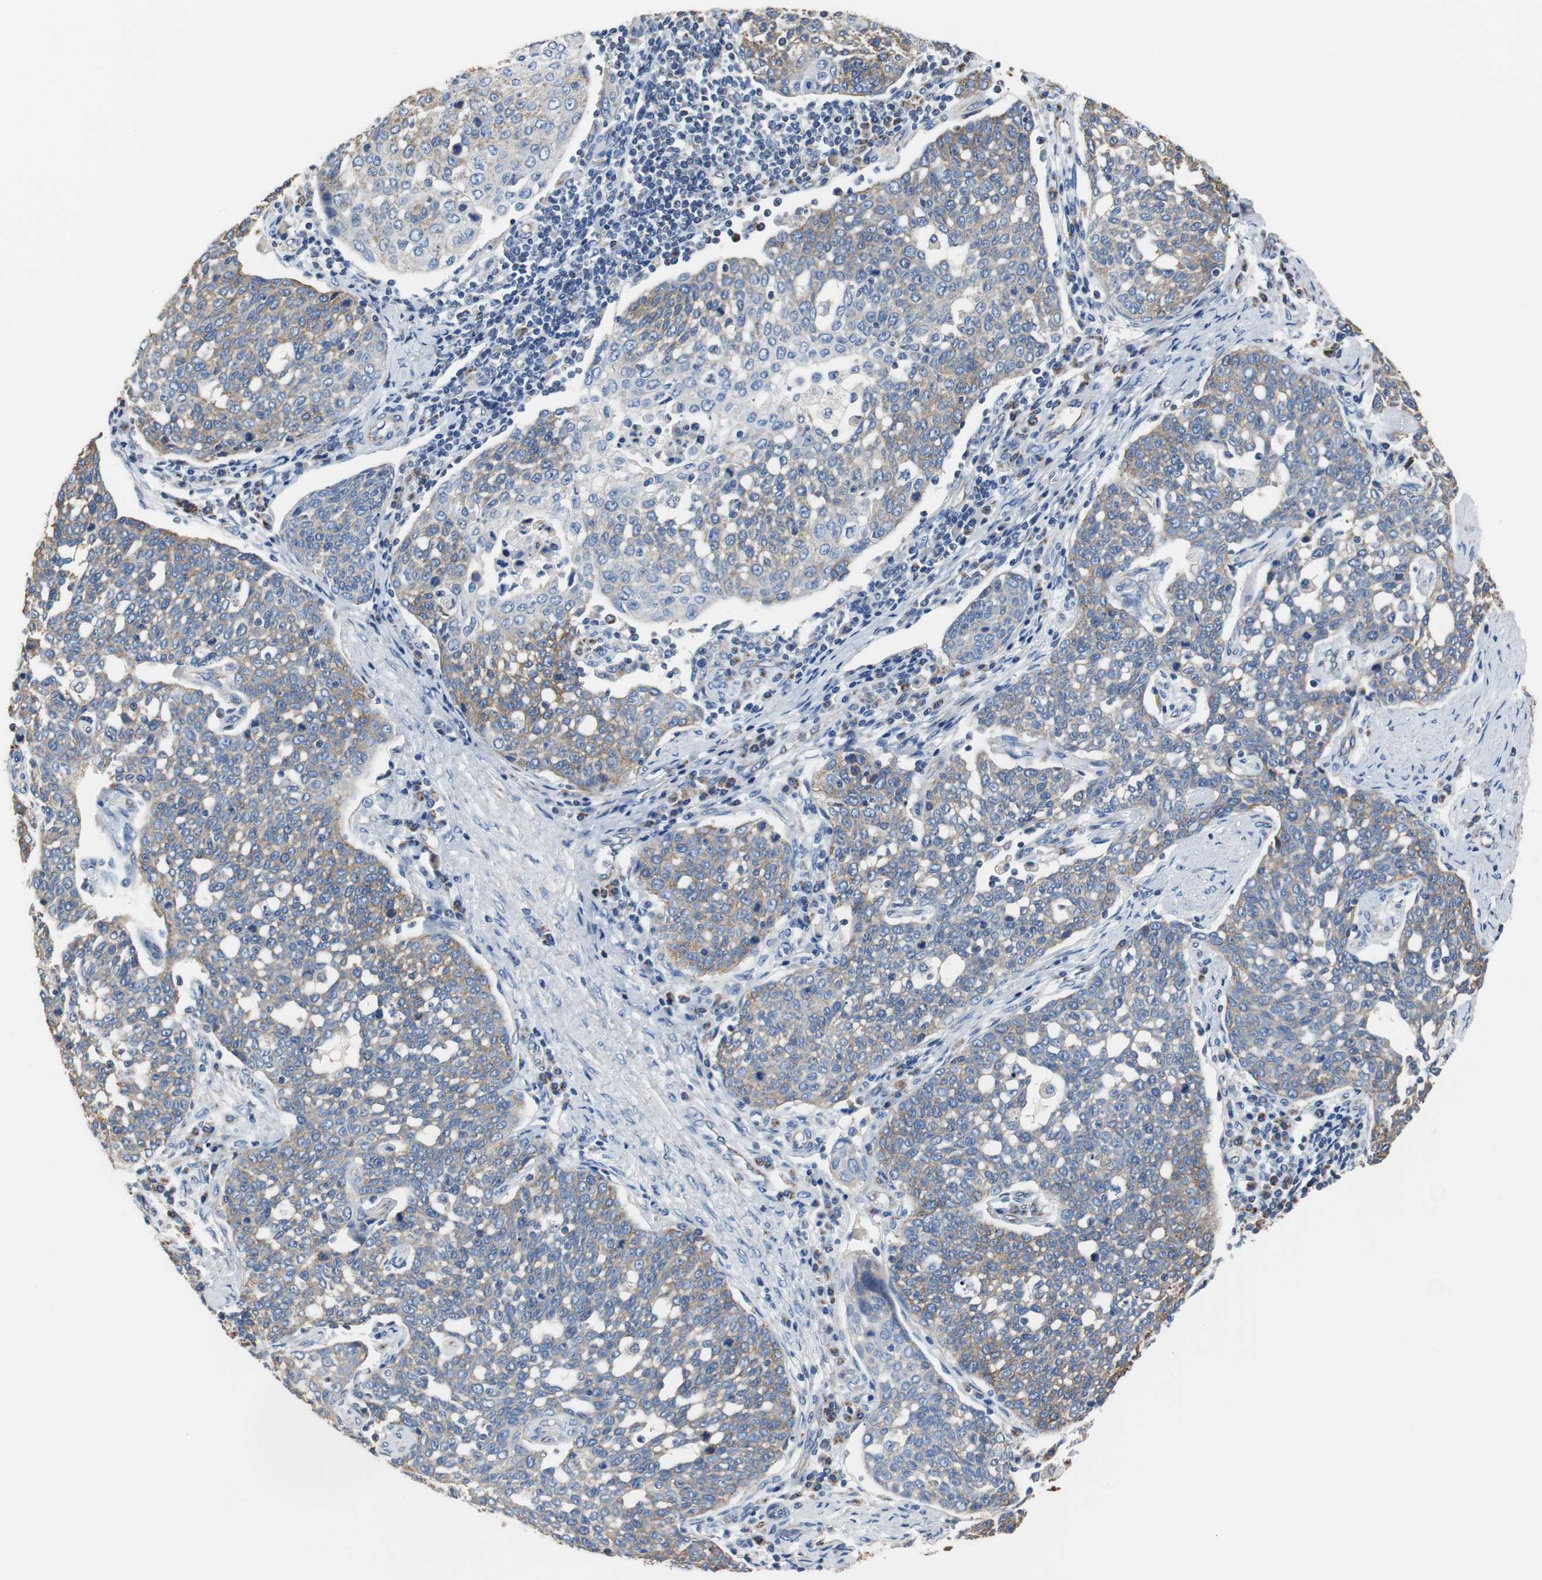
{"staining": {"intensity": "weak", "quantity": ">75%", "location": "cytoplasmic/membranous"}, "tissue": "cervical cancer", "cell_type": "Tumor cells", "image_type": "cancer", "snomed": [{"axis": "morphology", "description": "Squamous cell carcinoma, NOS"}, {"axis": "topography", "description": "Cervix"}], "caption": "An immunohistochemistry image of neoplastic tissue is shown. Protein staining in brown labels weak cytoplasmic/membranous positivity in cervical cancer (squamous cell carcinoma) within tumor cells.", "gene": "PCK1", "patient": {"sex": "female", "age": 34}}